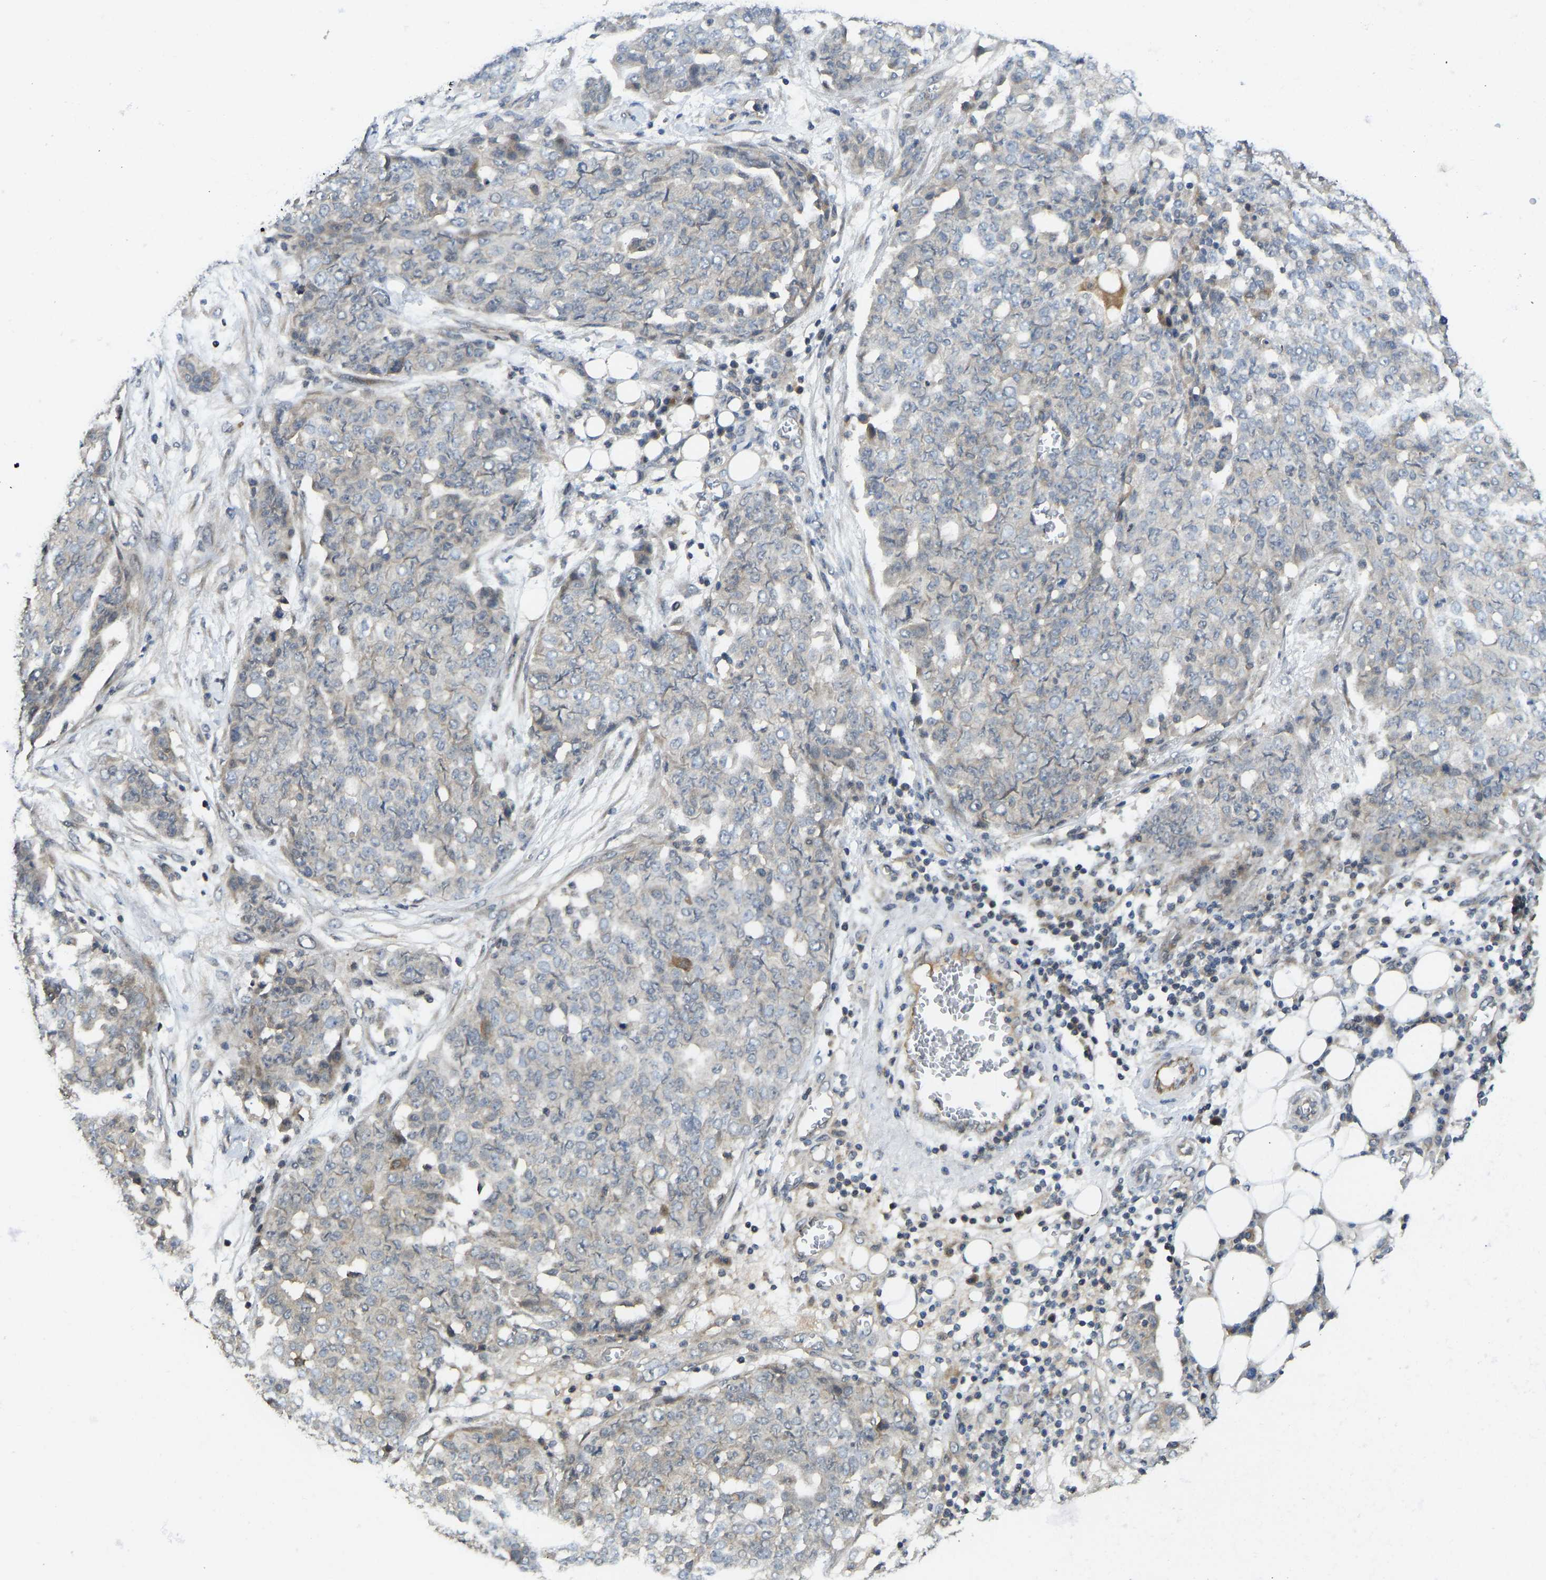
{"staining": {"intensity": "moderate", "quantity": "<25%", "location": "cytoplasmic/membranous"}, "tissue": "ovarian cancer", "cell_type": "Tumor cells", "image_type": "cancer", "snomed": [{"axis": "morphology", "description": "Cystadenocarcinoma, serous, NOS"}, {"axis": "topography", "description": "Soft tissue"}, {"axis": "topography", "description": "Ovary"}], "caption": "A low amount of moderate cytoplasmic/membranous positivity is appreciated in approximately <25% of tumor cells in ovarian cancer tissue.", "gene": "NDRG3", "patient": {"sex": "female", "age": 57}}